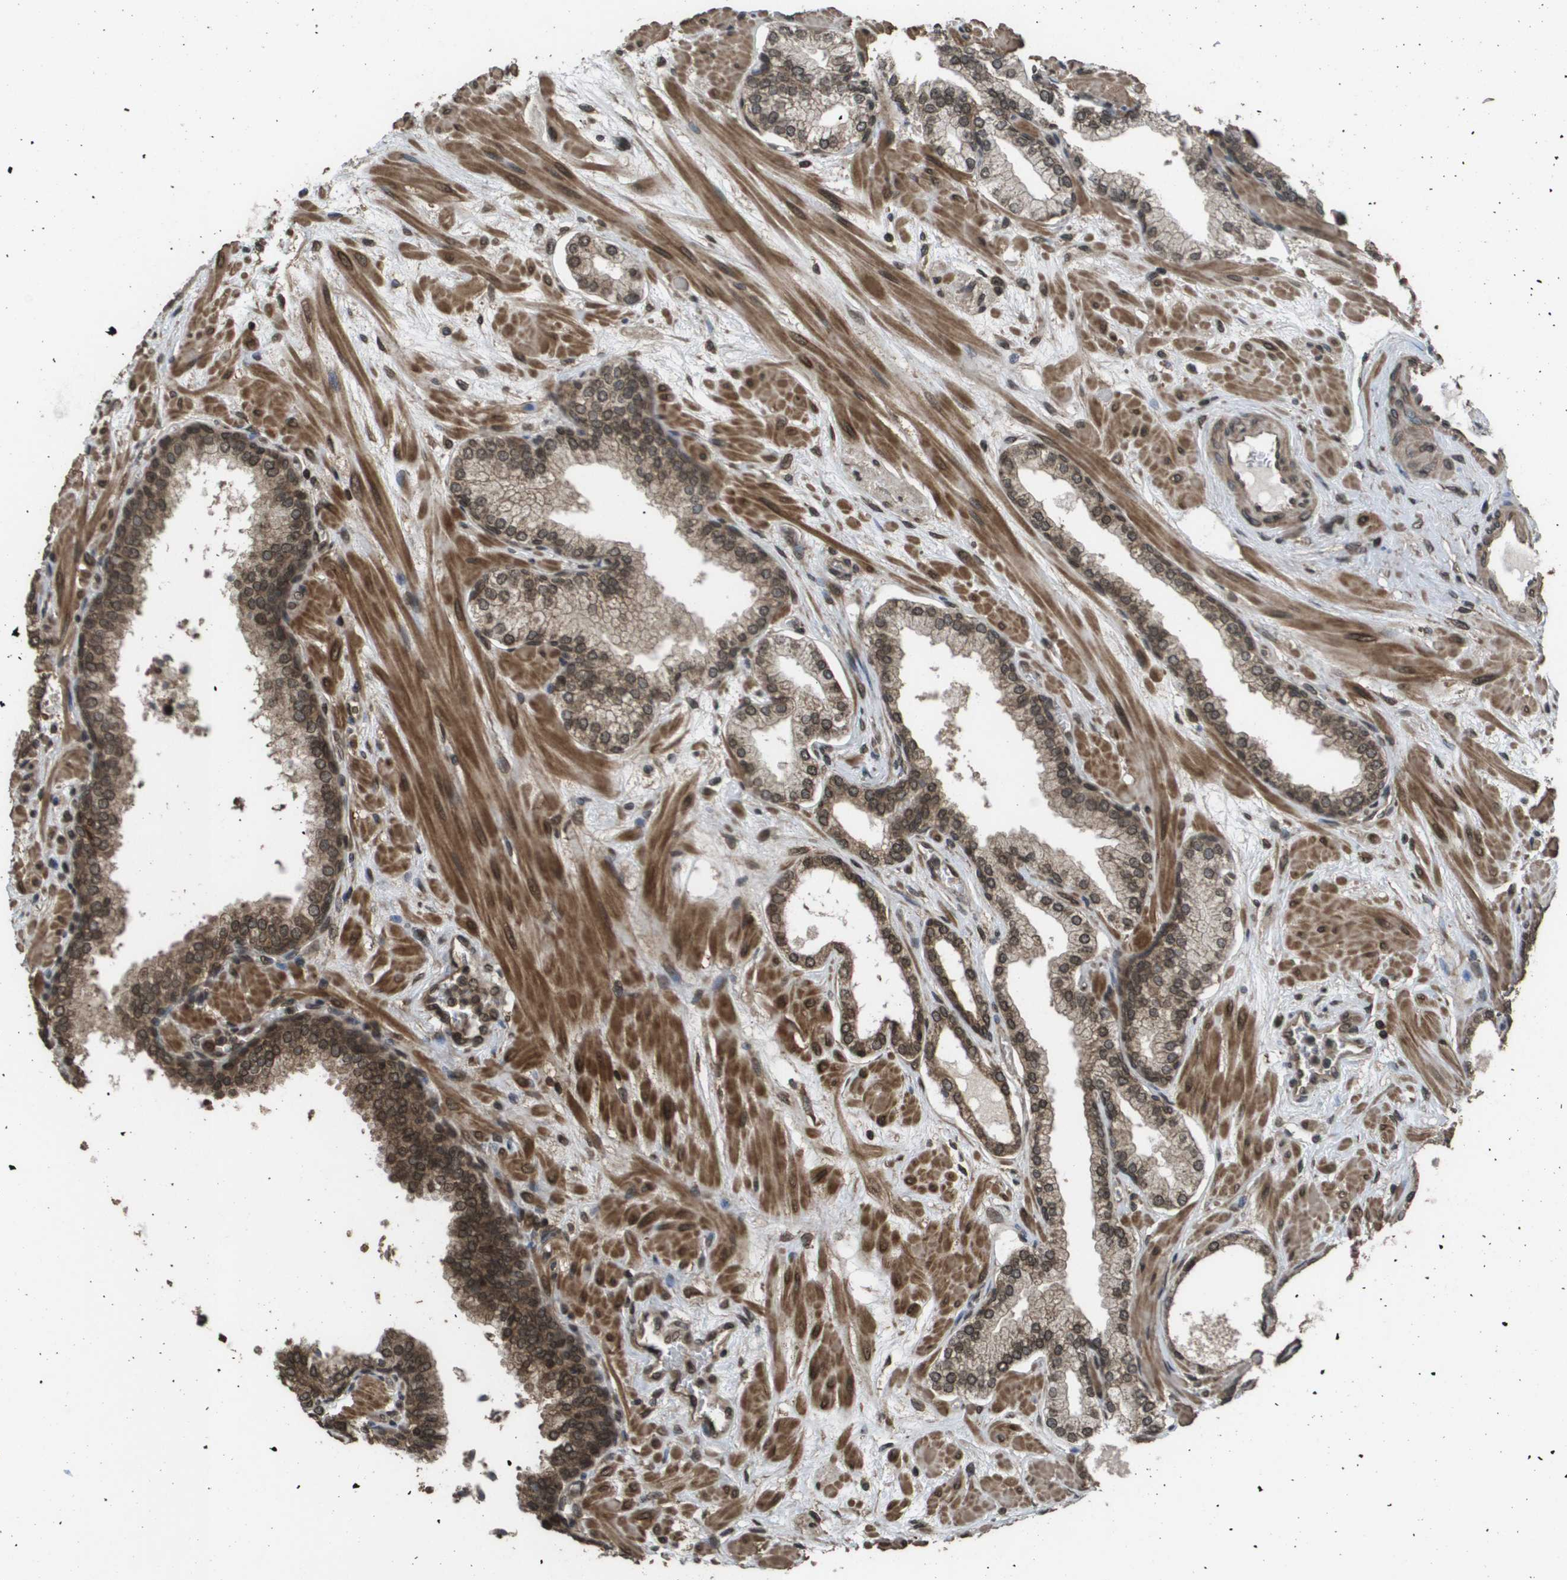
{"staining": {"intensity": "moderate", "quantity": ">75%", "location": "cytoplasmic/membranous,nuclear"}, "tissue": "prostate", "cell_type": "Glandular cells", "image_type": "normal", "snomed": [{"axis": "morphology", "description": "Normal tissue, NOS"}, {"axis": "morphology", "description": "Urothelial carcinoma, Low grade"}, {"axis": "topography", "description": "Urinary bladder"}, {"axis": "topography", "description": "Prostate"}], "caption": "This histopathology image exhibits immunohistochemistry (IHC) staining of unremarkable prostate, with medium moderate cytoplasmic/membranous,nuclear positivity in about >75% of glandular cells.", "gene": "AXIN2", "patient": {"sex": "male", "age": 60}}